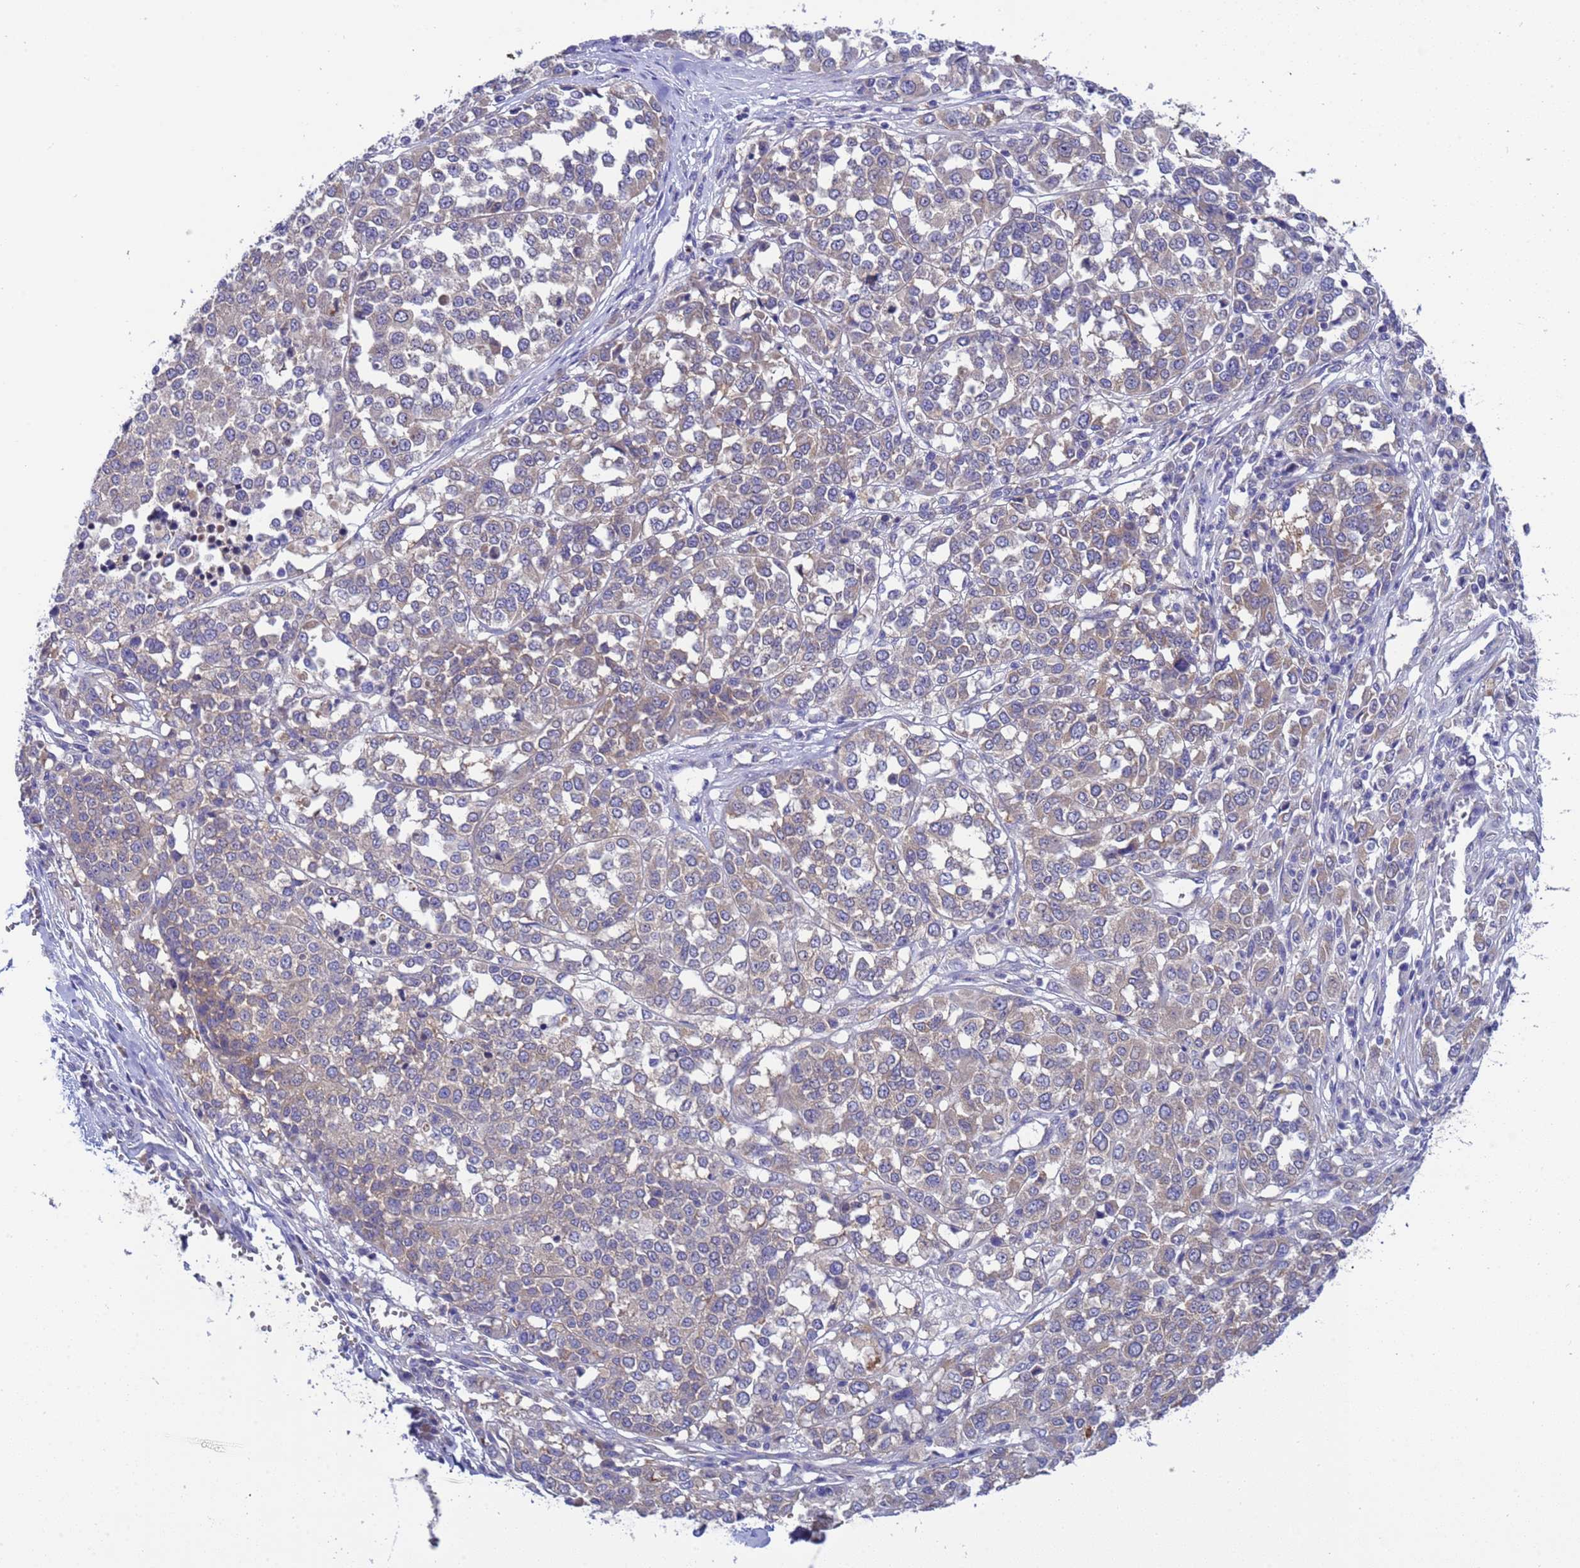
{"staining": {"intensity": "negative", "quantity": "none", "location": "none"}, "tissue": "melanoma", "cell_type": "Tumor cells", "image_type": "cancer", "snomed": [{"axis": "morphology", "description": "Malignant melanoma, Metastatic site"}, {"axis": "topography", "description": "Lymph node"}], "caption": "The IHC image has no significant staining in tumor cells of malignant melanoma (metastatic site) tissue.", "gene": "RC3H2", "patient": {"sex": "male", "age": 44}}